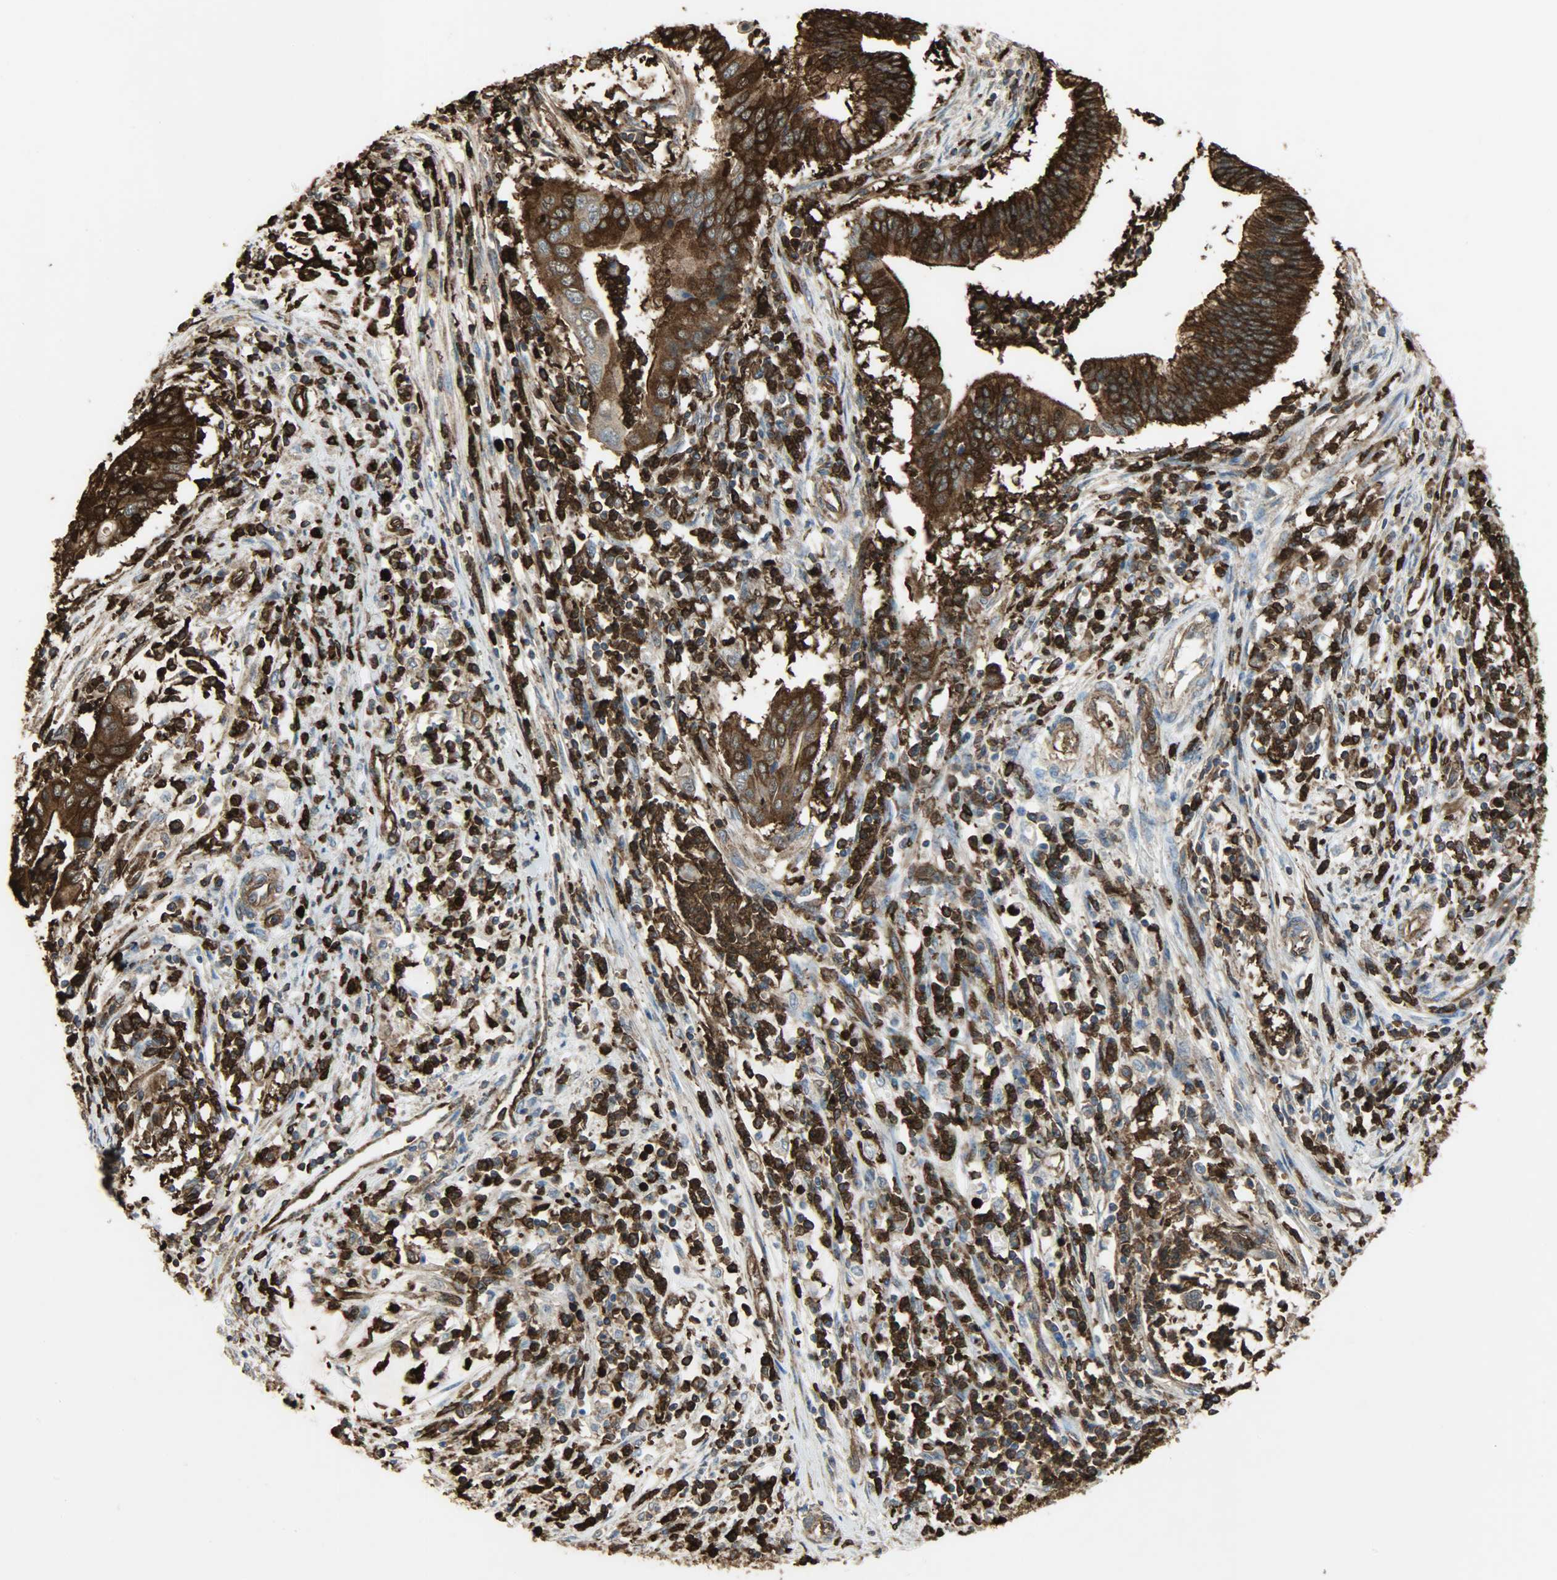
{"staining": {"intensity": "strong", "quantity": ">75%", "location": "cytoplasmic/membranous"}, "tissue": "cervical cancer", "cell_type": "Tumor cells", "image_type": "cancer", "snomed": [{"axis": "morphology", "description": "Adenocarcinoma, NOS"}, {"axis": "topography", "description": "Cervix"}], "caption": "Adenocarcinoma (cervical) was stained to show a protein in brown. There is high levels of strong cytoplasmic/membranous expression in approximately >75% of tumor cells.", "gene": "VASP", "patient": {"sex": "female", "age": 36}}